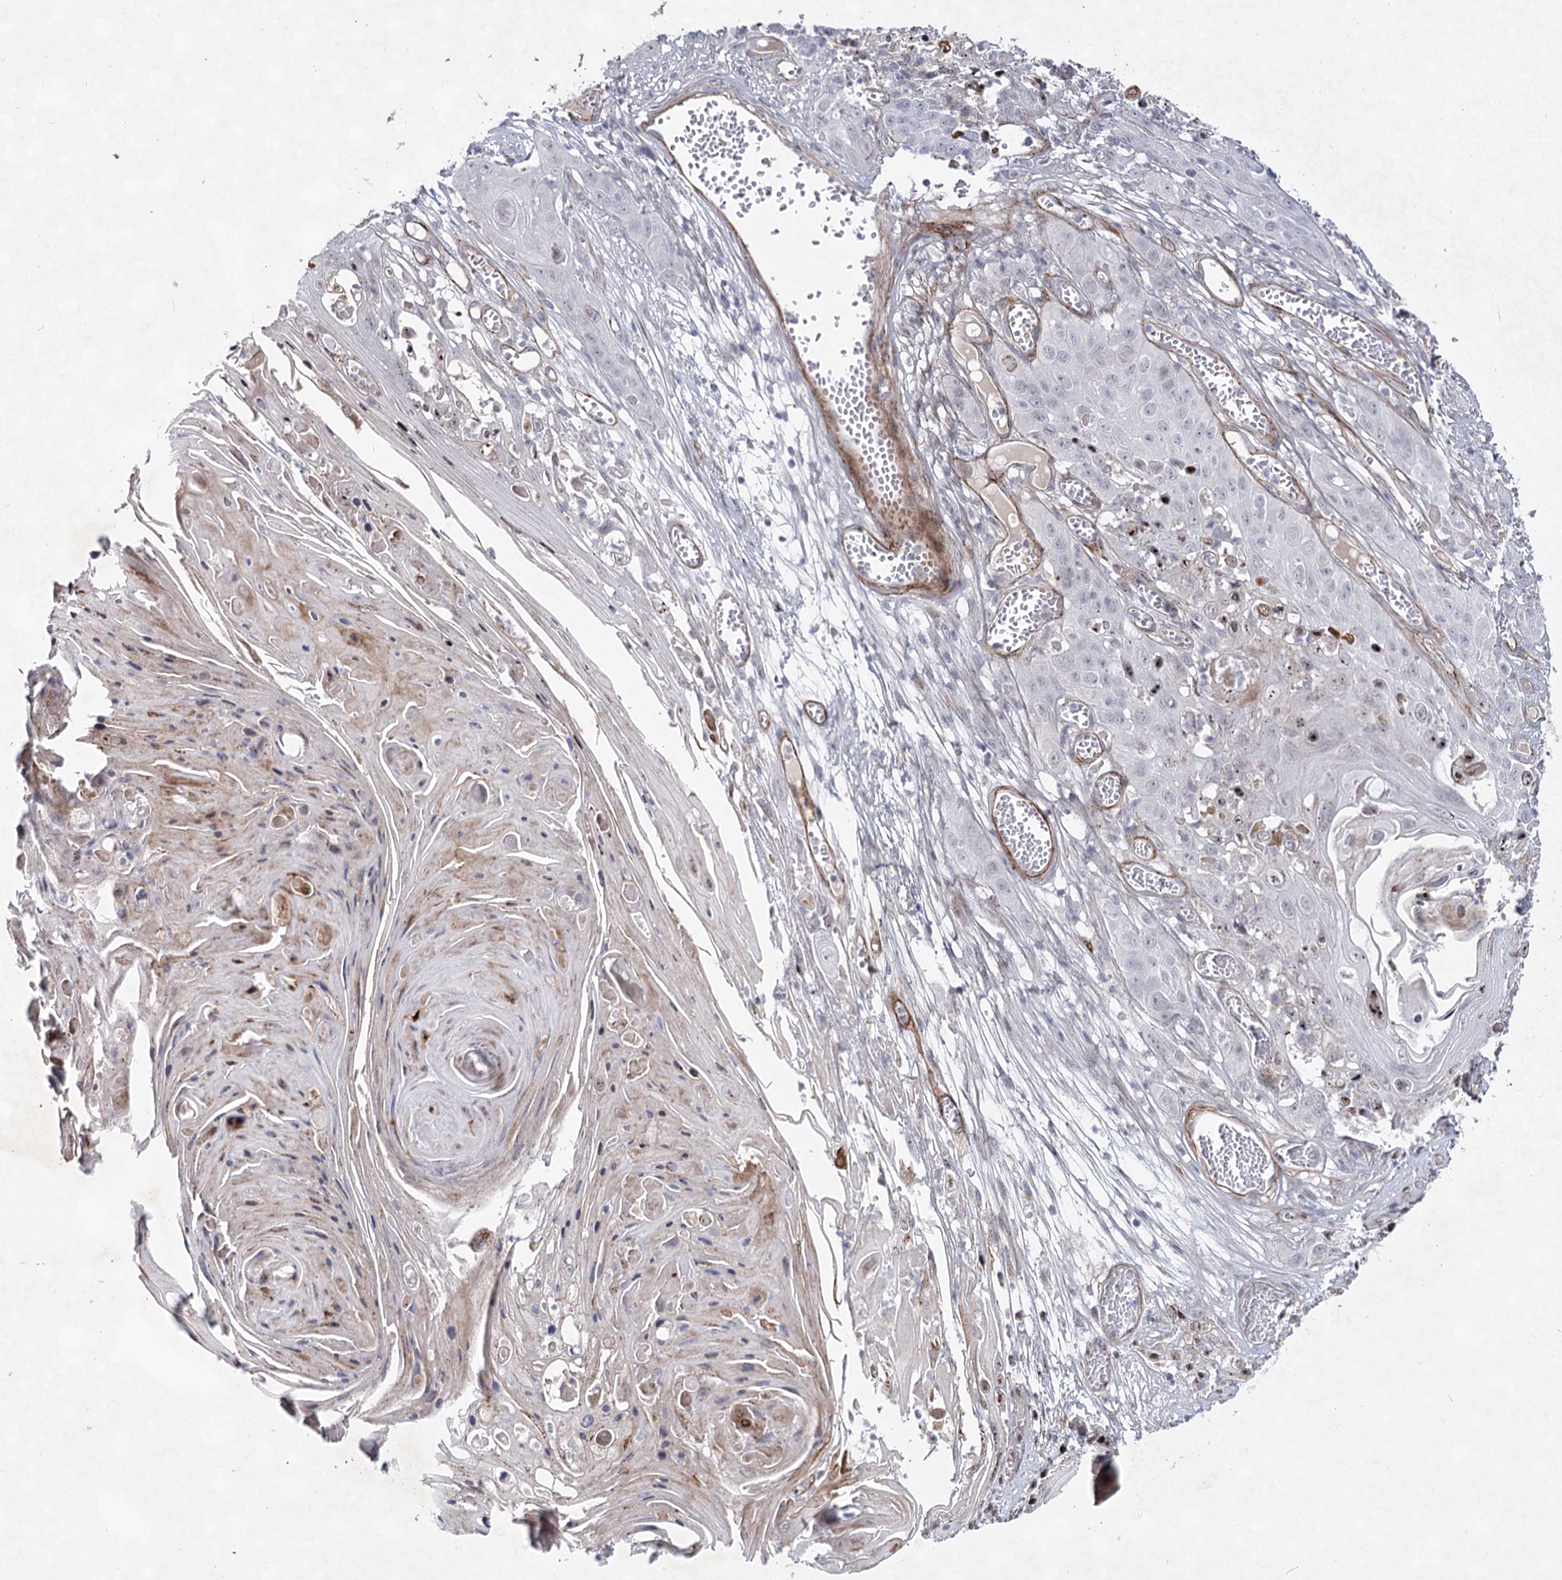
{"staining": {"intensity": "negative", "quantity": "none", "location": "none"}, "tissue": "skin cancer", "cell_type": "Tumor cells", "image_type": "cancer", "snomed": [{"axis": "morphology", "description": "Squamous cell carcinoma, NOS"}, {"axis": "topography", "description": "Skin"}], "caption": "IHC micrograph of human skin squamous cell carcinoma stained for a protein (brown), which demonstrates no staining in tumor cells.", "gene": "ATL2", "patient": {"sex": "male", "age": 55}}